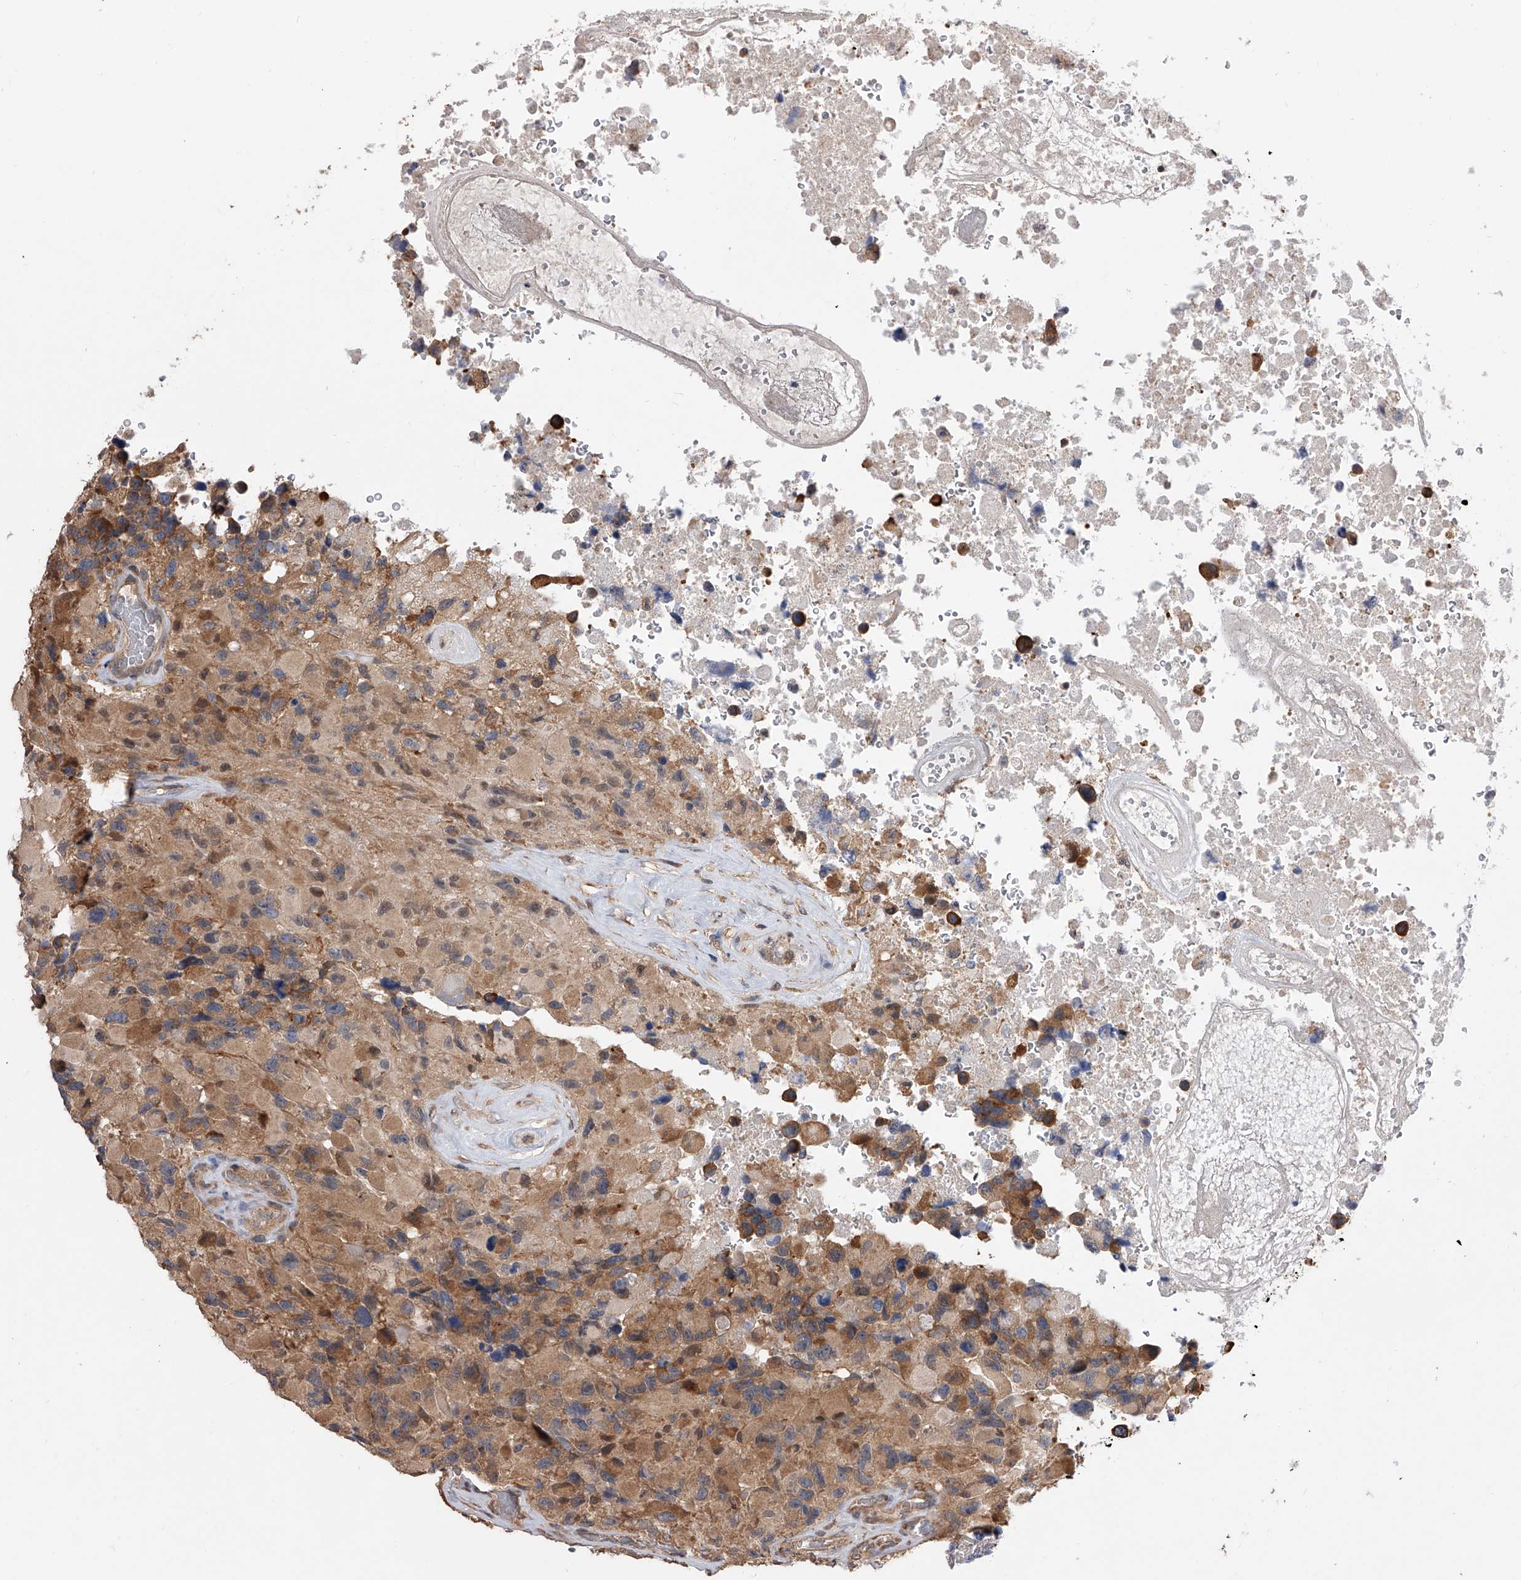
{"staining": {"intensity": "moderate", "quantity": ">75%", "location": "cytoplasmic/membranous"}, "tissue": "glioma", "cell_type": "Tumor cells", "image_type": "cancer", "snomed": [{"axis": "morphology", "description": "Glioma, malignant, High grade"}, {"axis": "topography", "description": "Brain"}], "caption": "Immunohistochemistry (DAB (3,3'-diaminobenzidine)) staining of human high-grade glioma (malignant) shows moderate cytoplasmic/membranous protein positivity in about >75% of tumor cells.", "gene": "GMDS", "patient": {"sex": "male", "age": 69}}